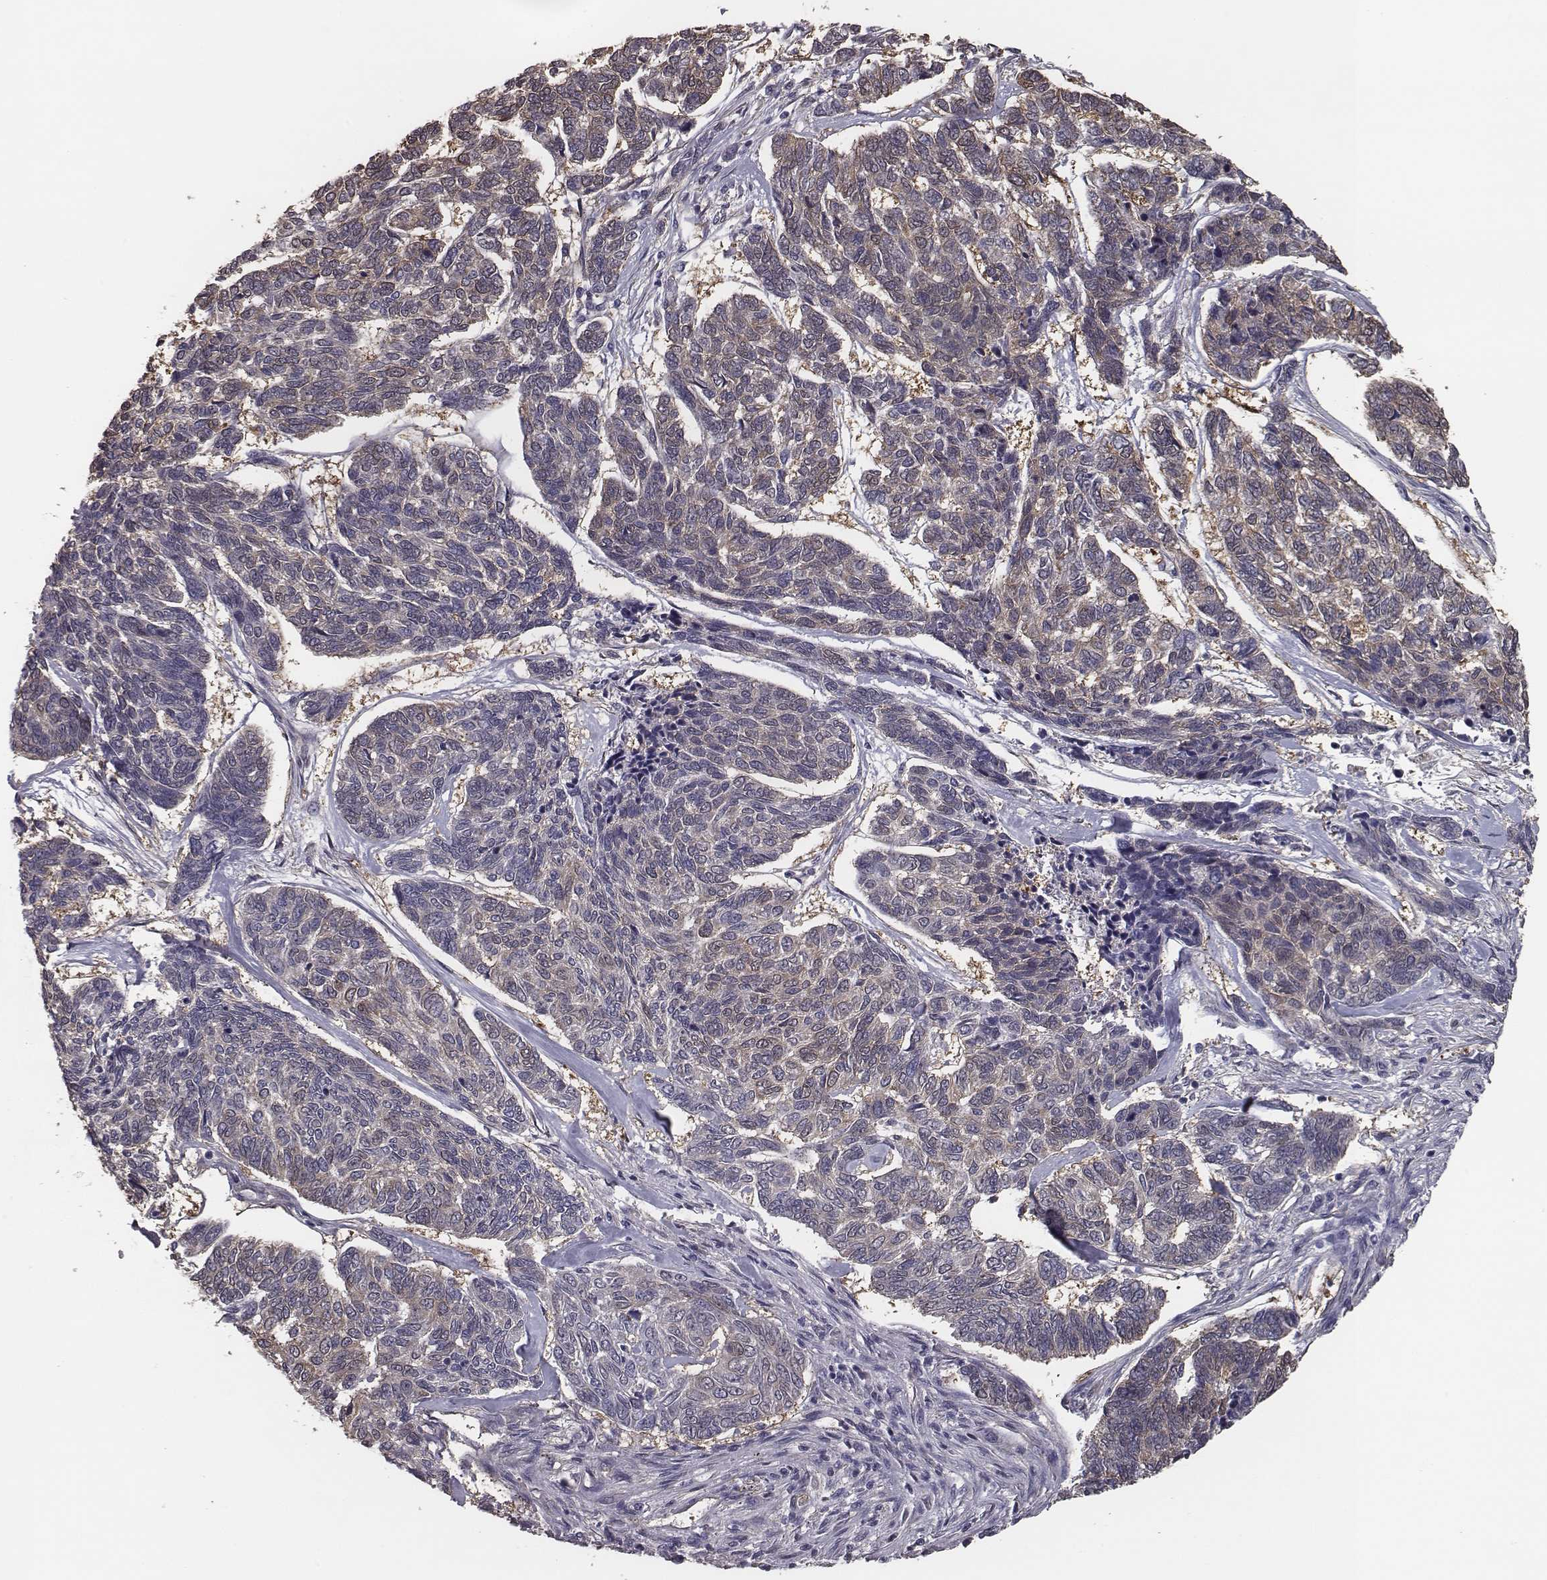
{"staining": {"intensity": "moderate", "quantity": "25%-75%", "location": "cytoplasmic/membranous"}, "tissue": "skin cancer", "cell_type": "Tumor cells", "image_type": "cancer", "snomed": [{"axis": "morphology", "description": "Basal cell carcinoma"}, {"axis": "topography", "description": "Skin"}], "caption": "Approximately 25%-75% of tumor cells in human skin cancer show moderate cytoplasmic/membranous protein positivity as visualized by brown immunohistochemical staining.", "gene": "ISYNA1", "patient": {"sex": "female", "age": 65}}